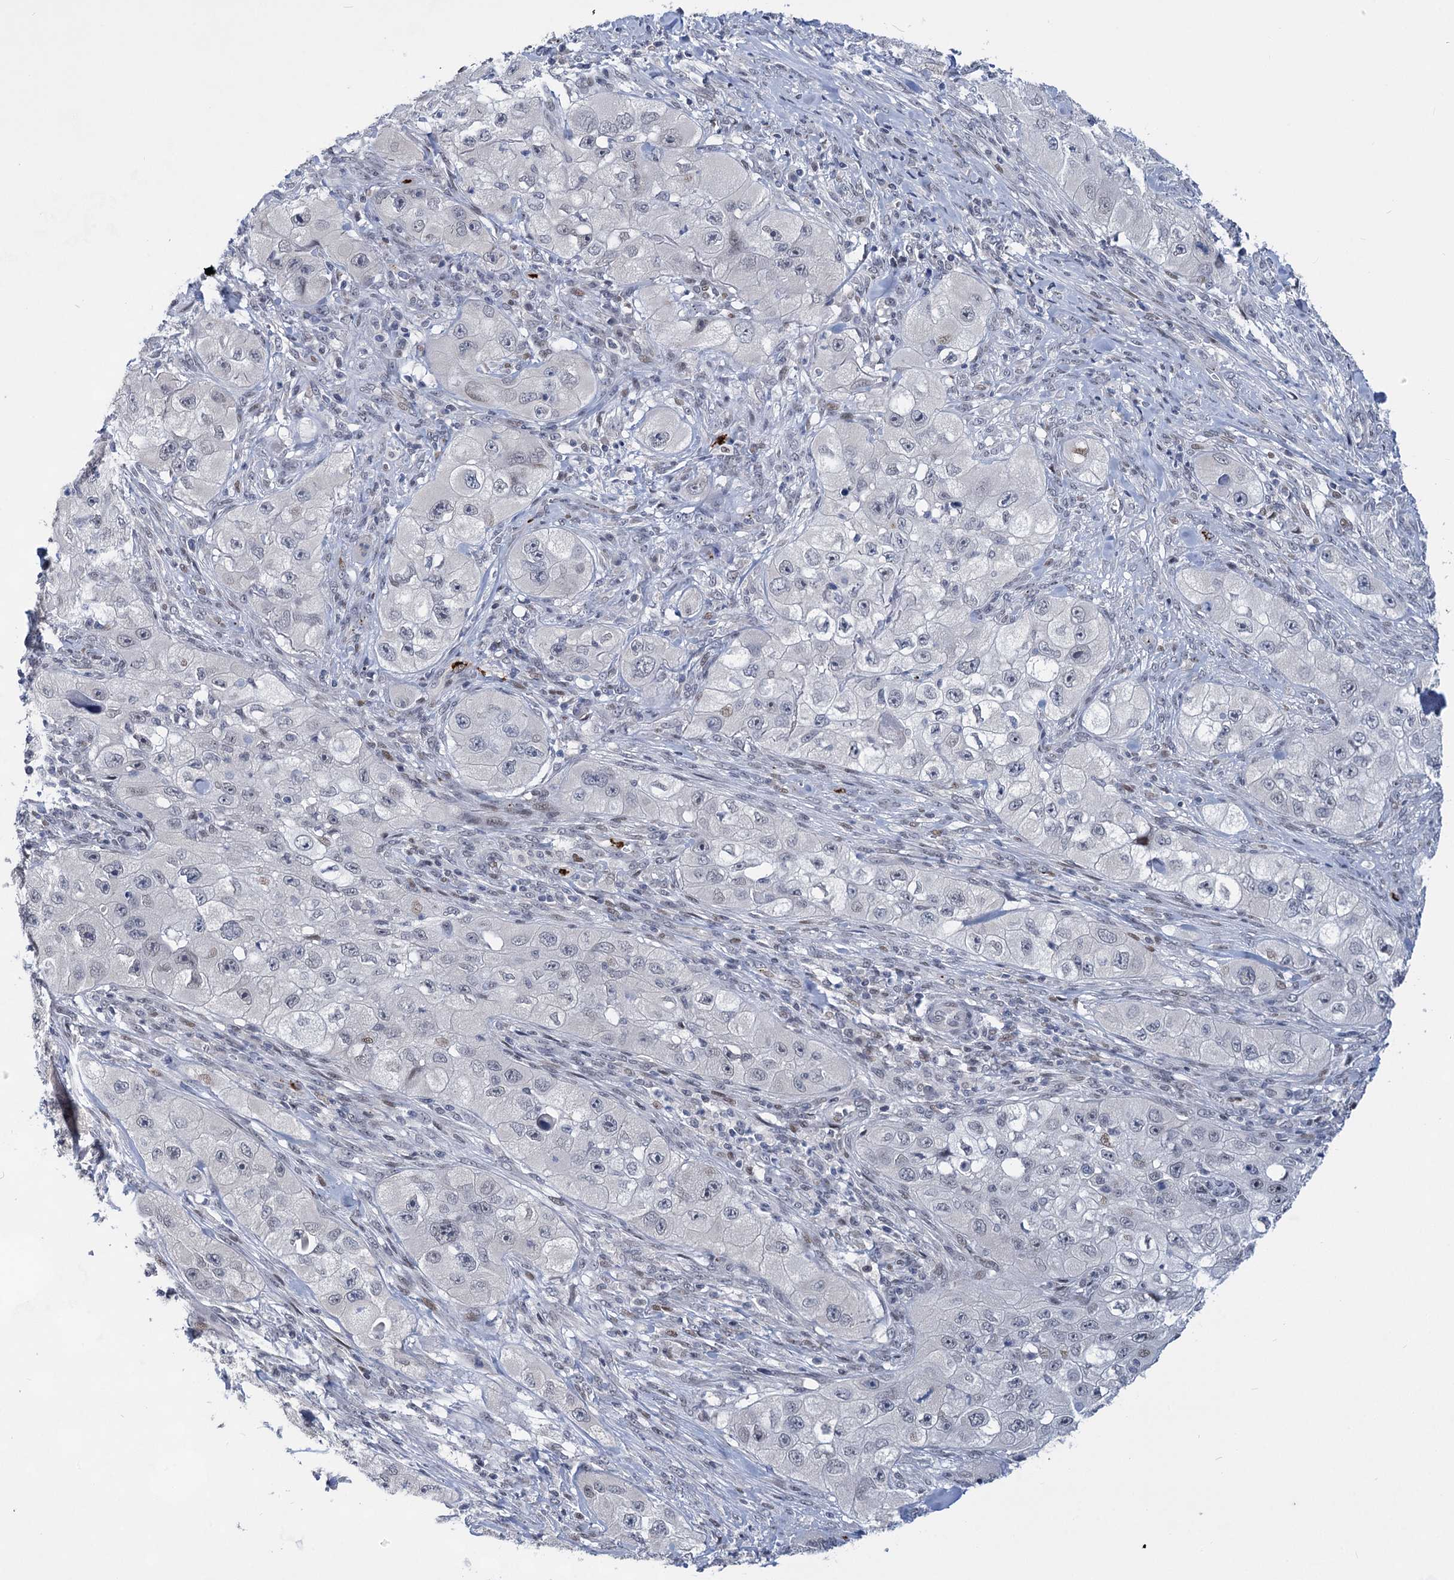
{"staining": {"intensity": "negative", "quantity": "none", "location": "none"}, "tissue": "skin cancer", "cell_type": "Tumor cells", "image_type": "cancer", "snomed": [{"axis": "morphology", "description": "Squamous cell carcinoma, NOS"}, {"axis": "topography", "description": "Skin"}, {"axis": "topography", "description": "Subcutis"}], "caption": "IHC micrograph of neoplastic tissue: human skin squamous cell carcinoma stained with DAB (3,3'-diaminobenzidine) displays no significant protein staining in tumor cells.", "gene": "MON2", "patient": {"sex": "male", "age": 73}}